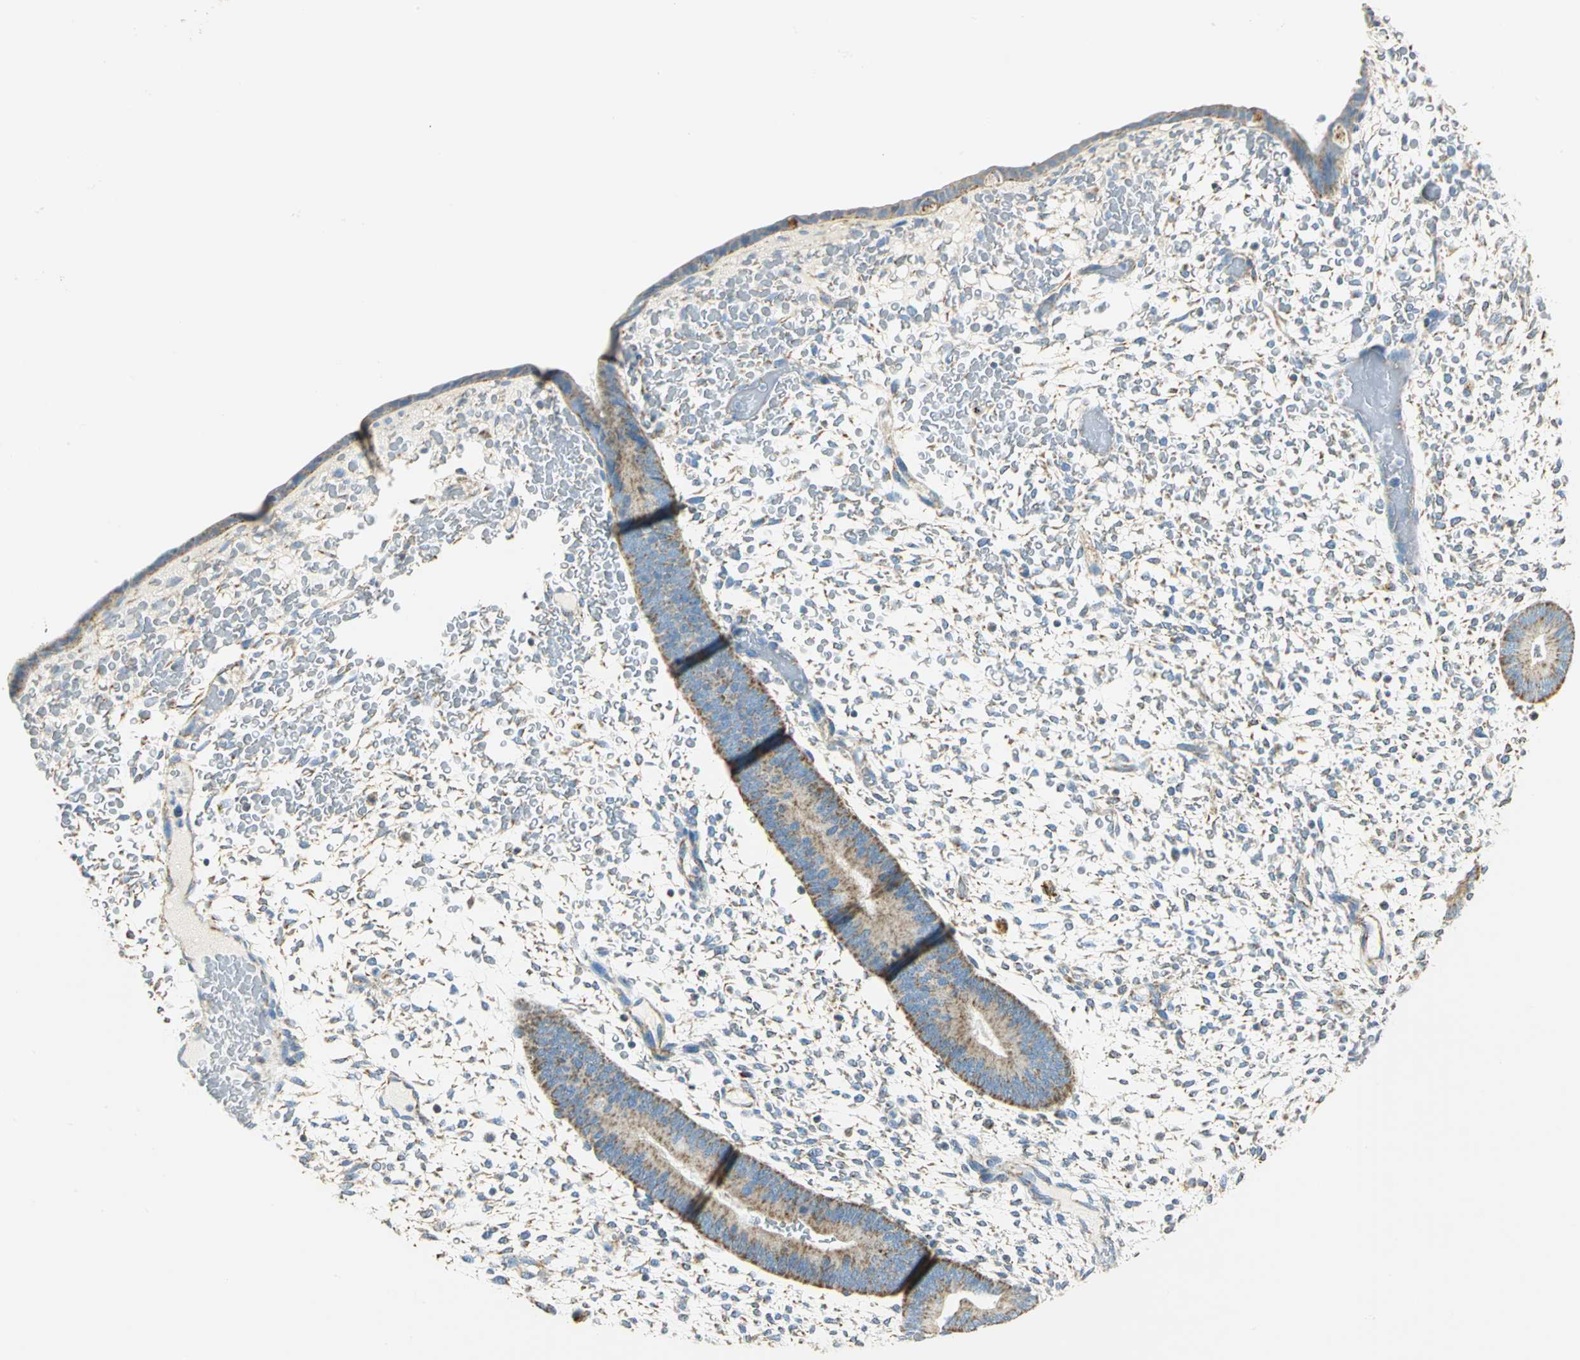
{"staining": {"intensity": "negative", "quantity": "none", "location": "none"}, "tissue": "endometrium", "cell_type": "Cells in endometrial stroma", "image_type": "normal", "snomed": [{"axis": "morphology", "description": "Normal tissue, NOS"}, {"axis": "topography", "description": "Endometrium"}], "caption": "Immunohistochemistry (IHC) photomicrograph of benign endometrium stained for a protein (brown), which demonstrates no expression in cells in endometrial stroma.", "gene": "NTRK1", "patient": {"sex": "female", "age": 42}}